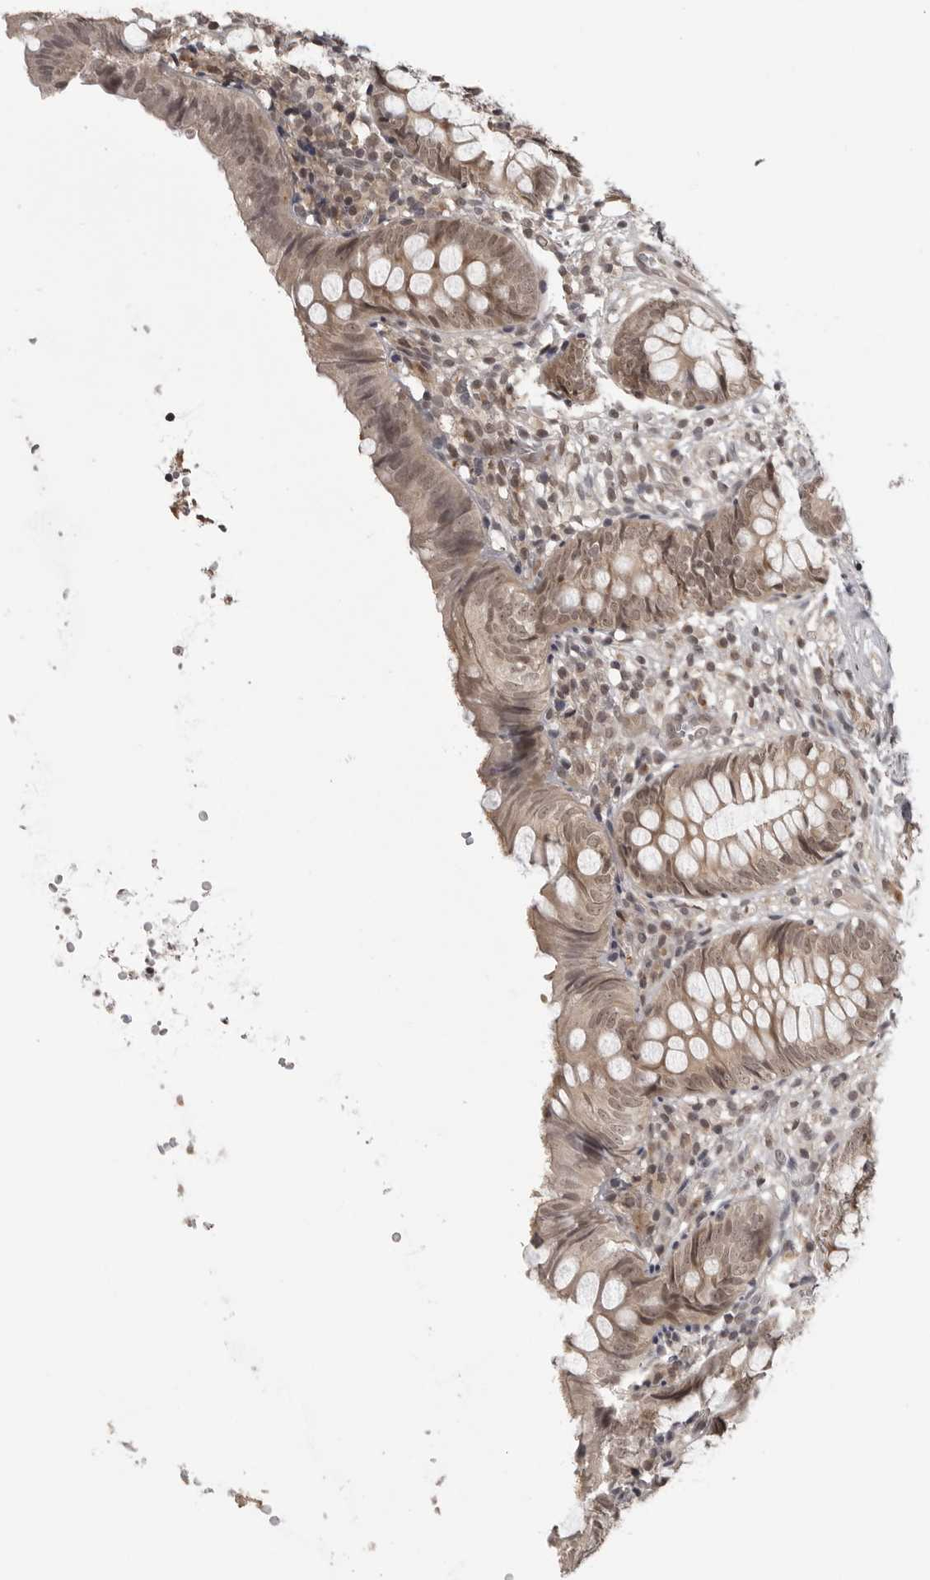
{"staining": {"intensity": "moderate", "quantity": ">75%", "location": "cytoplasmic/membranous,nuclear"}, "tissue": "appendix", "cell_type": "Glandular cells", "image_type": "normal", "snomed": [{"axis": "morphology", "description": "Normal tissue, NOS"}, {"axis": "topography", "description": "Appendix"}], "caption": "The histopathology image exhibits staining of normal appendix, revealing moderate cytoplasmic/membranous,nuclear protein expression (brown color) within glandular cells.", "gene": "PEG3", "patient": {"sex": "male", "age": 8}}